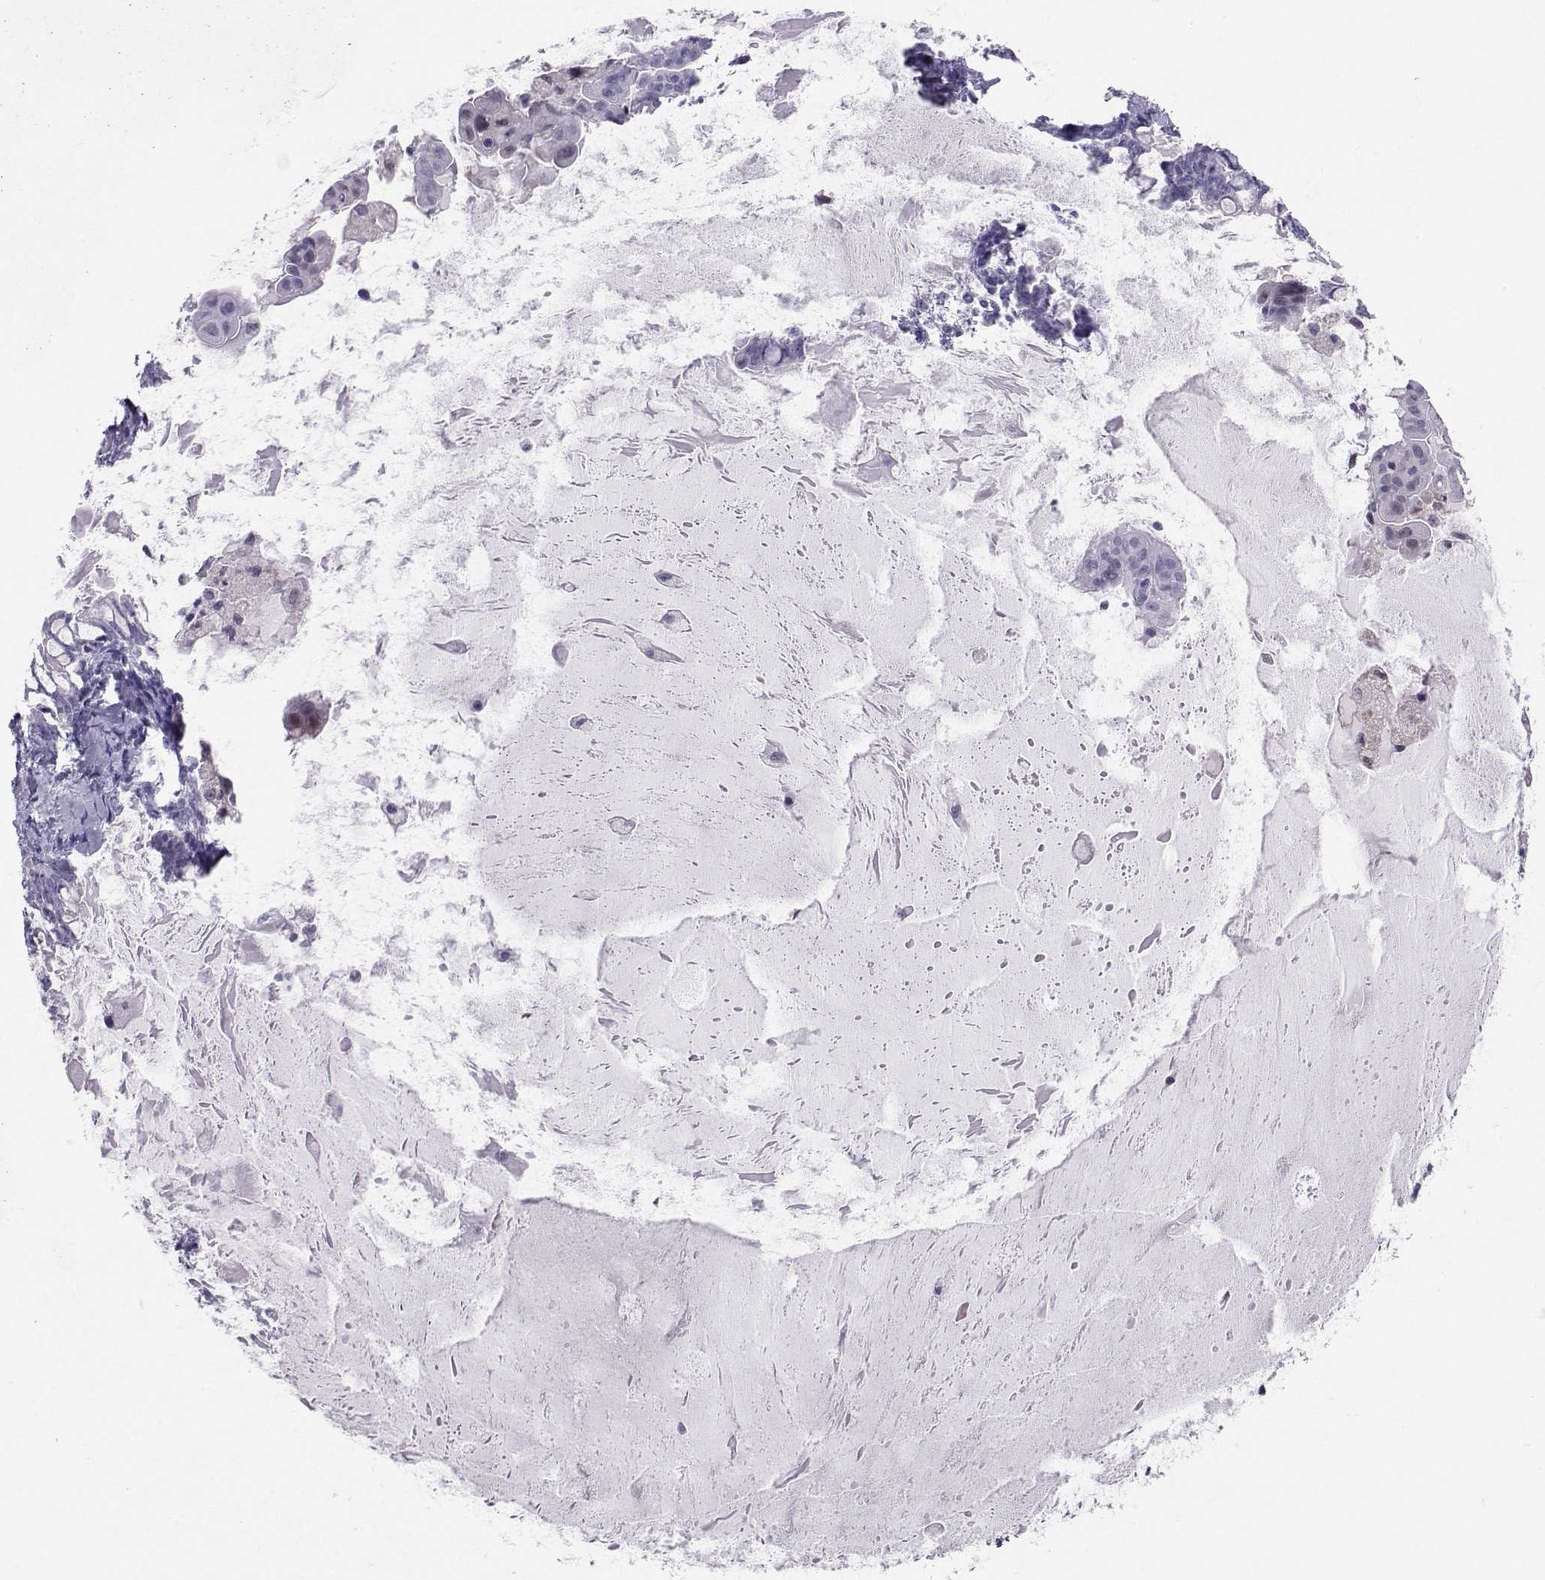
{"staining": {"intensity": "negative", "quantity": "none", "location": "none"}, "tissue": "ovarian cancer", "cell_type": "Tumor cells", "image_type": "cancer", "snomed": [{"axis": "morphology", "description": "Cystadenocarcinoma, mucinous, NOS"}, {"axis": "topography", "description": "Ovary"}], "caption": "High magnification brightfield microscopy of mucinous cystadenocarcinoma (ovarian) stained with DAB (brown) and counterstained with hematoxylin (blue): tumor cells show no significant staining. (Brightfield microscopy of DAB (3,3'-diaminobenzidine) immunohistochemistry at high magnification).", "gene": "PGK1", "patient": {"sex": "female", "age": 63}}